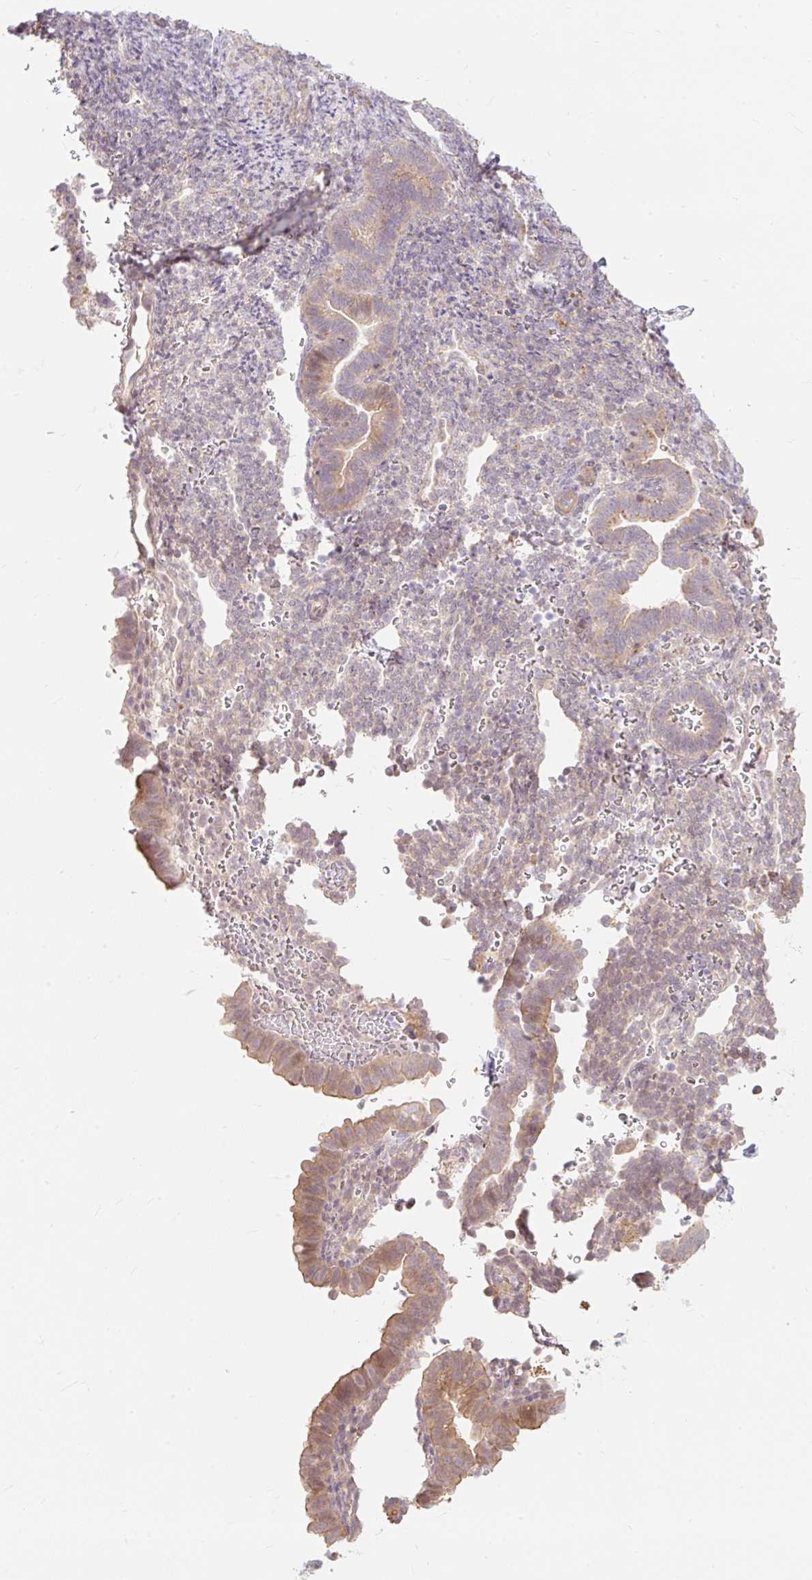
{"staining": {"intensity": "negative", "quantity": "none", "location": "none"}, "tissue": "endometrium", "cell_type": "Cells in endometrial stroma", "image_type": "normal", "snomed": [{"axis": "morphology", "description": "Normal tissue, NOS"}, {"axis": "topography", "description": "Endometrium"}], "caption": "Immunohistochemistry micrograph of benign endometrium stained for a protein (brown), which exhibits no positivity in cells in endometrial stroma.", "gene": "EMC10", "patient": {"sex": "female", "age": 34}}